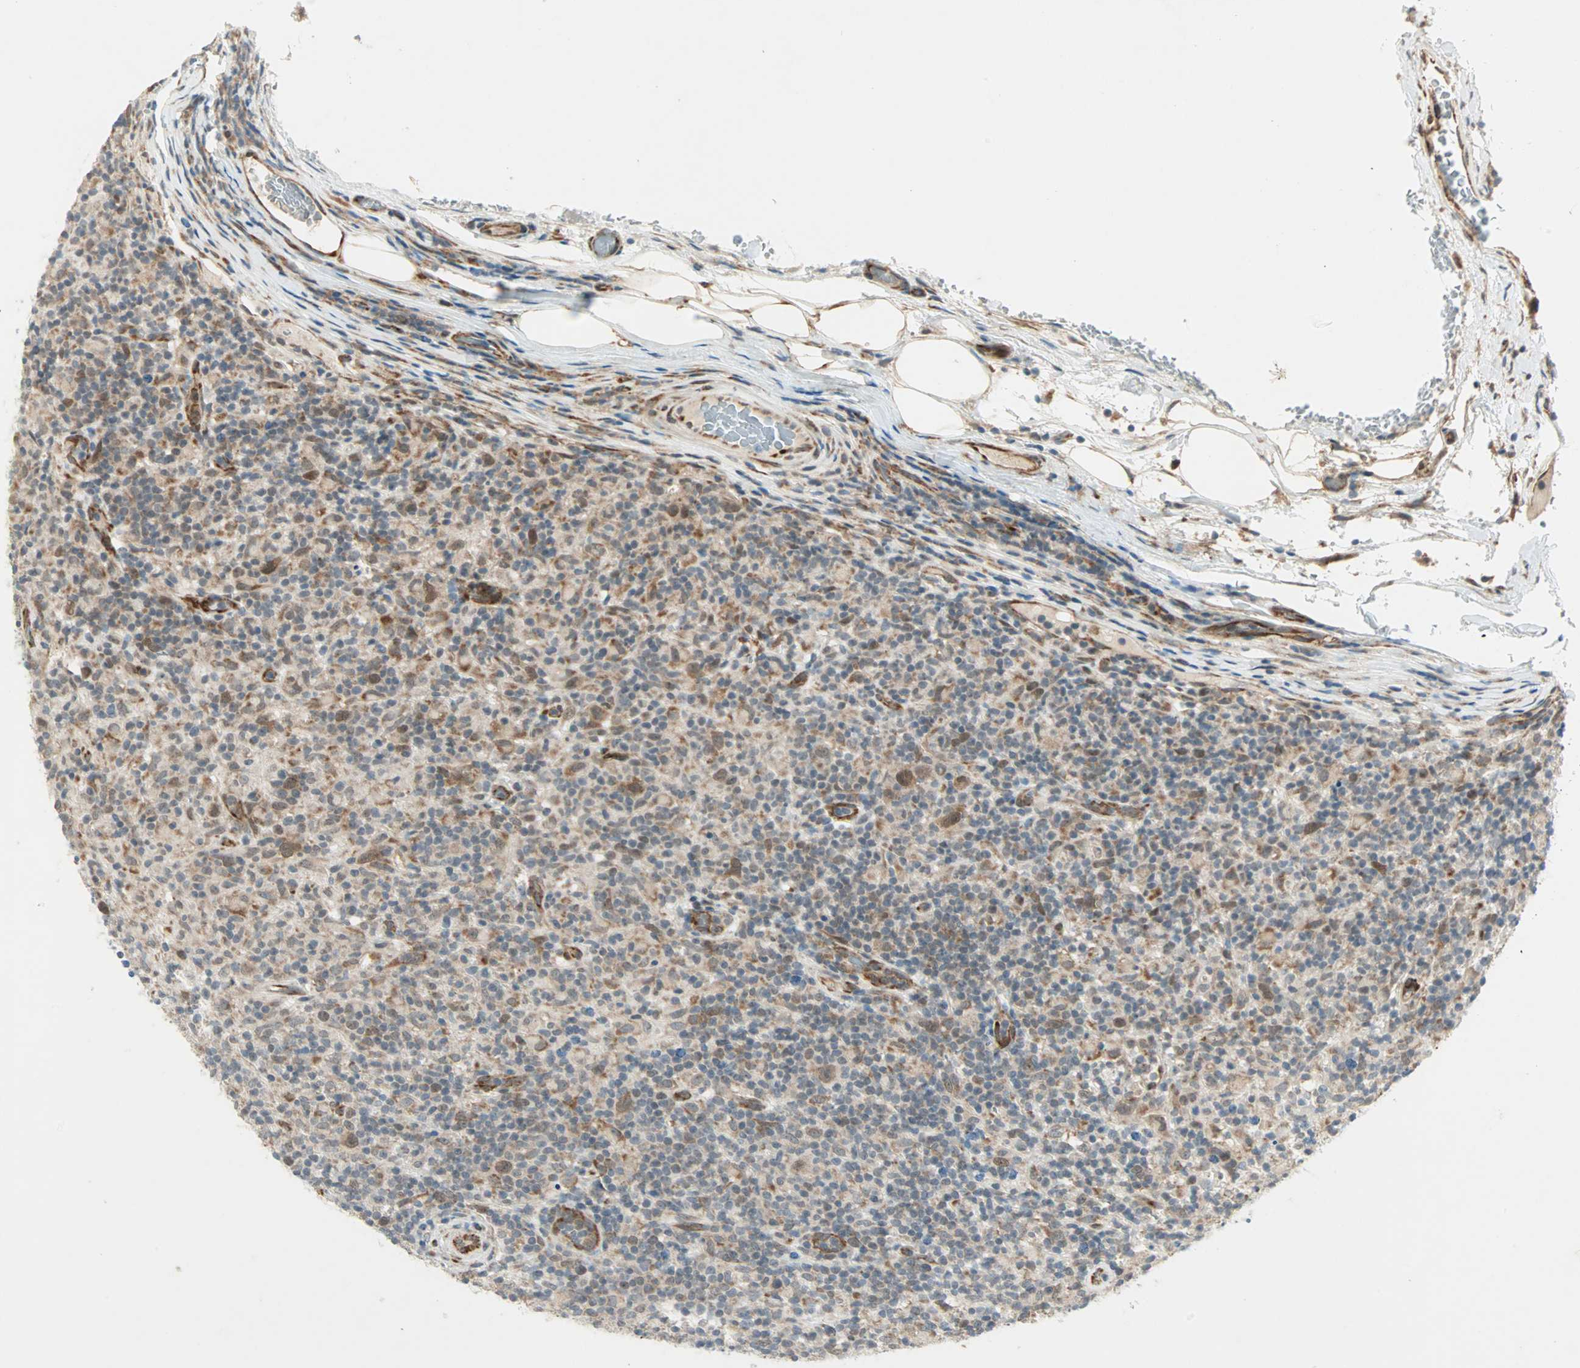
{"staining": {"intensity": "moderate", "quantity": ">75%", "location": "cytoplasmic/membranous,nuclear"}, "tissue": "lymphoma", "cell_type": "Tumor cells", "image_type": "cancer", "snomed": [{"axis": "morphology", "description": "Hodgkin's disease, NOS"}, {"axis": "topography", "description": "Lymph node"}], "caption": "High-power microscopy captured an IHC photomicrograph of lymphoma, revealing moderate cytoplasmic/membranous and nuclear staining in about >75% of tumor cells.", "gene": "ZNF37A", "patient": {"sex": "male", "age": 70}}